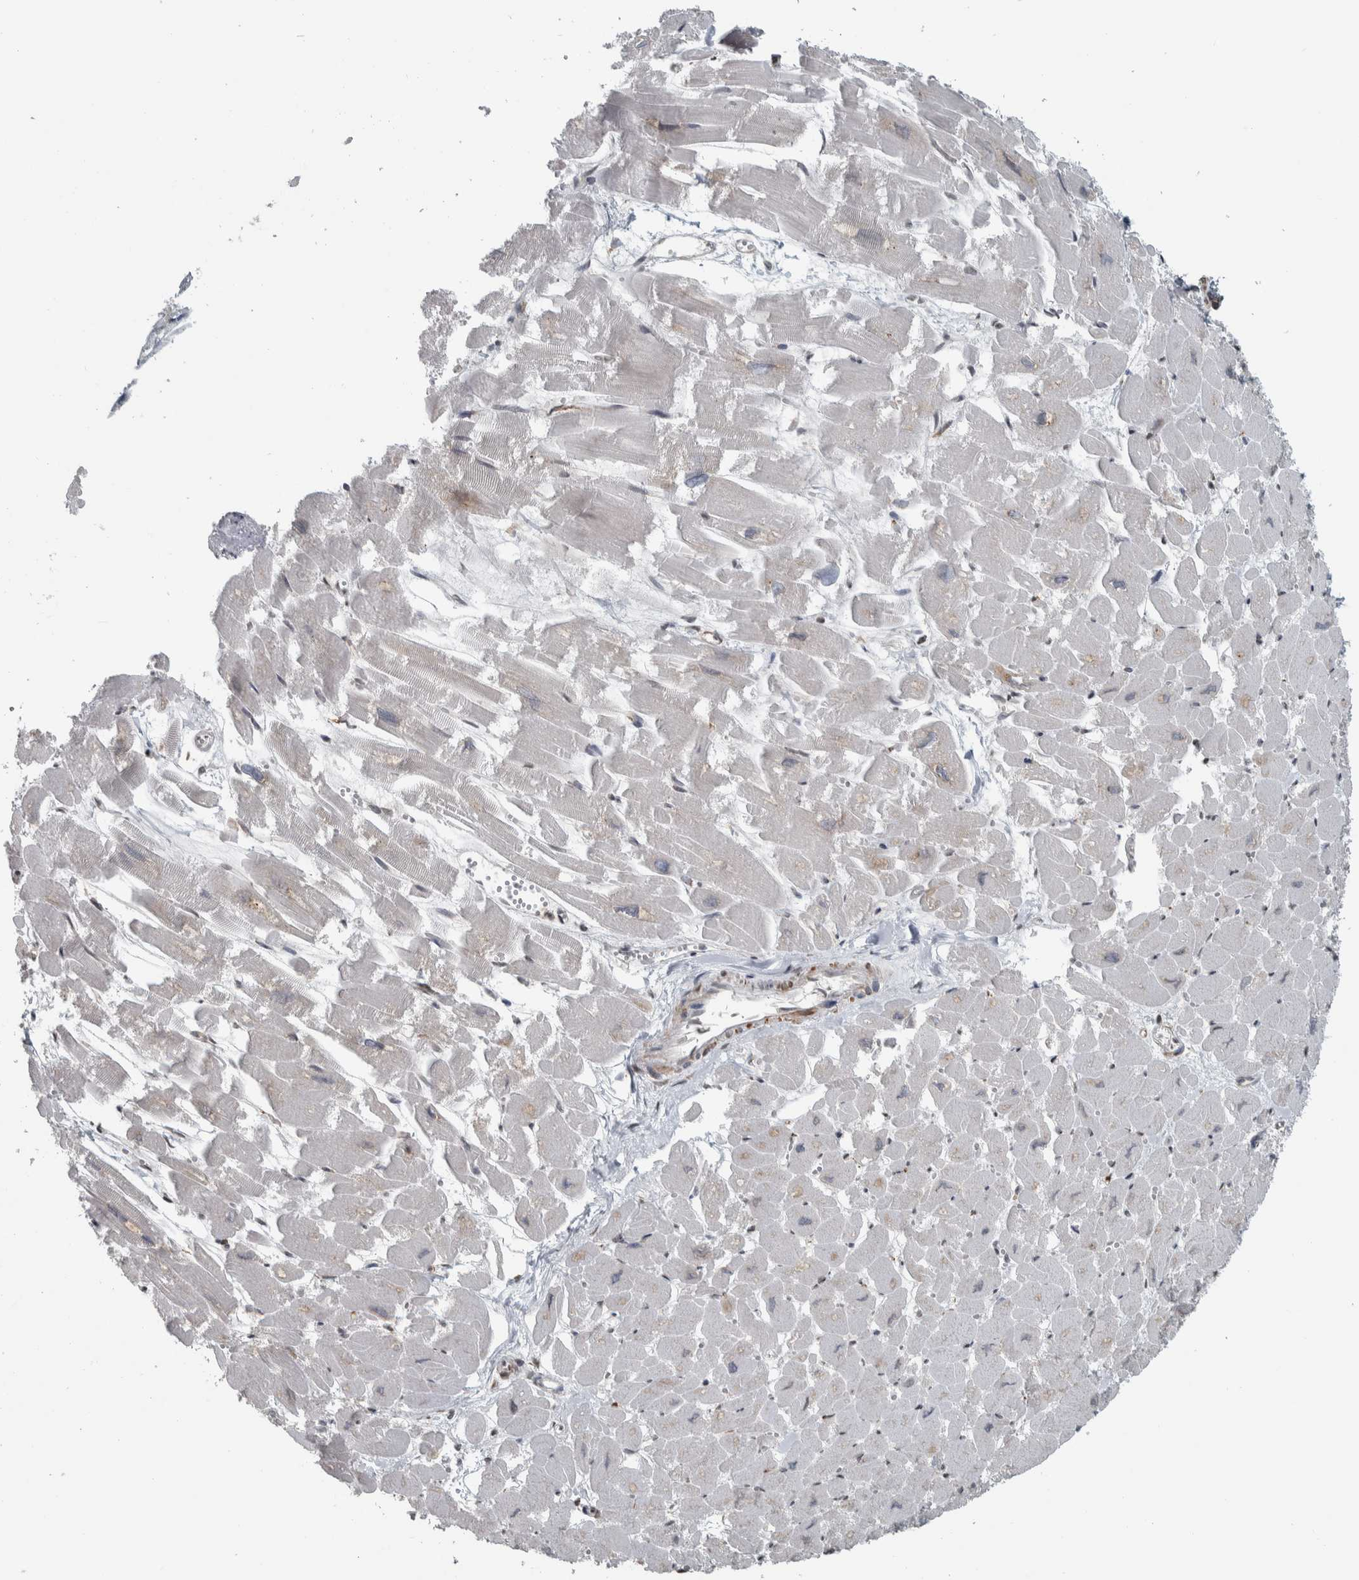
{"staining": {"intensity": "strong", "quantity": "25%-75%", "location": "nuclear"}, "tissue": "heart muscle", "cell_type": "Cardiomyocytes", "image_type": "normal", "snomed": [{"axis": "morphology", "description": "Normal tissue, NOS"}, {"axis": "topography", "description": "Heart"}], "caption": "Immunohistochemistry (IHC) histopathology image of unremarkable human heart muscle stained for a protein (brown), which shows high levels of strong nuclear staining in about 25%-75% of cardiomyocytes.", "gene": "DDX42", "patient": {"sex": "male", "age": 54}}